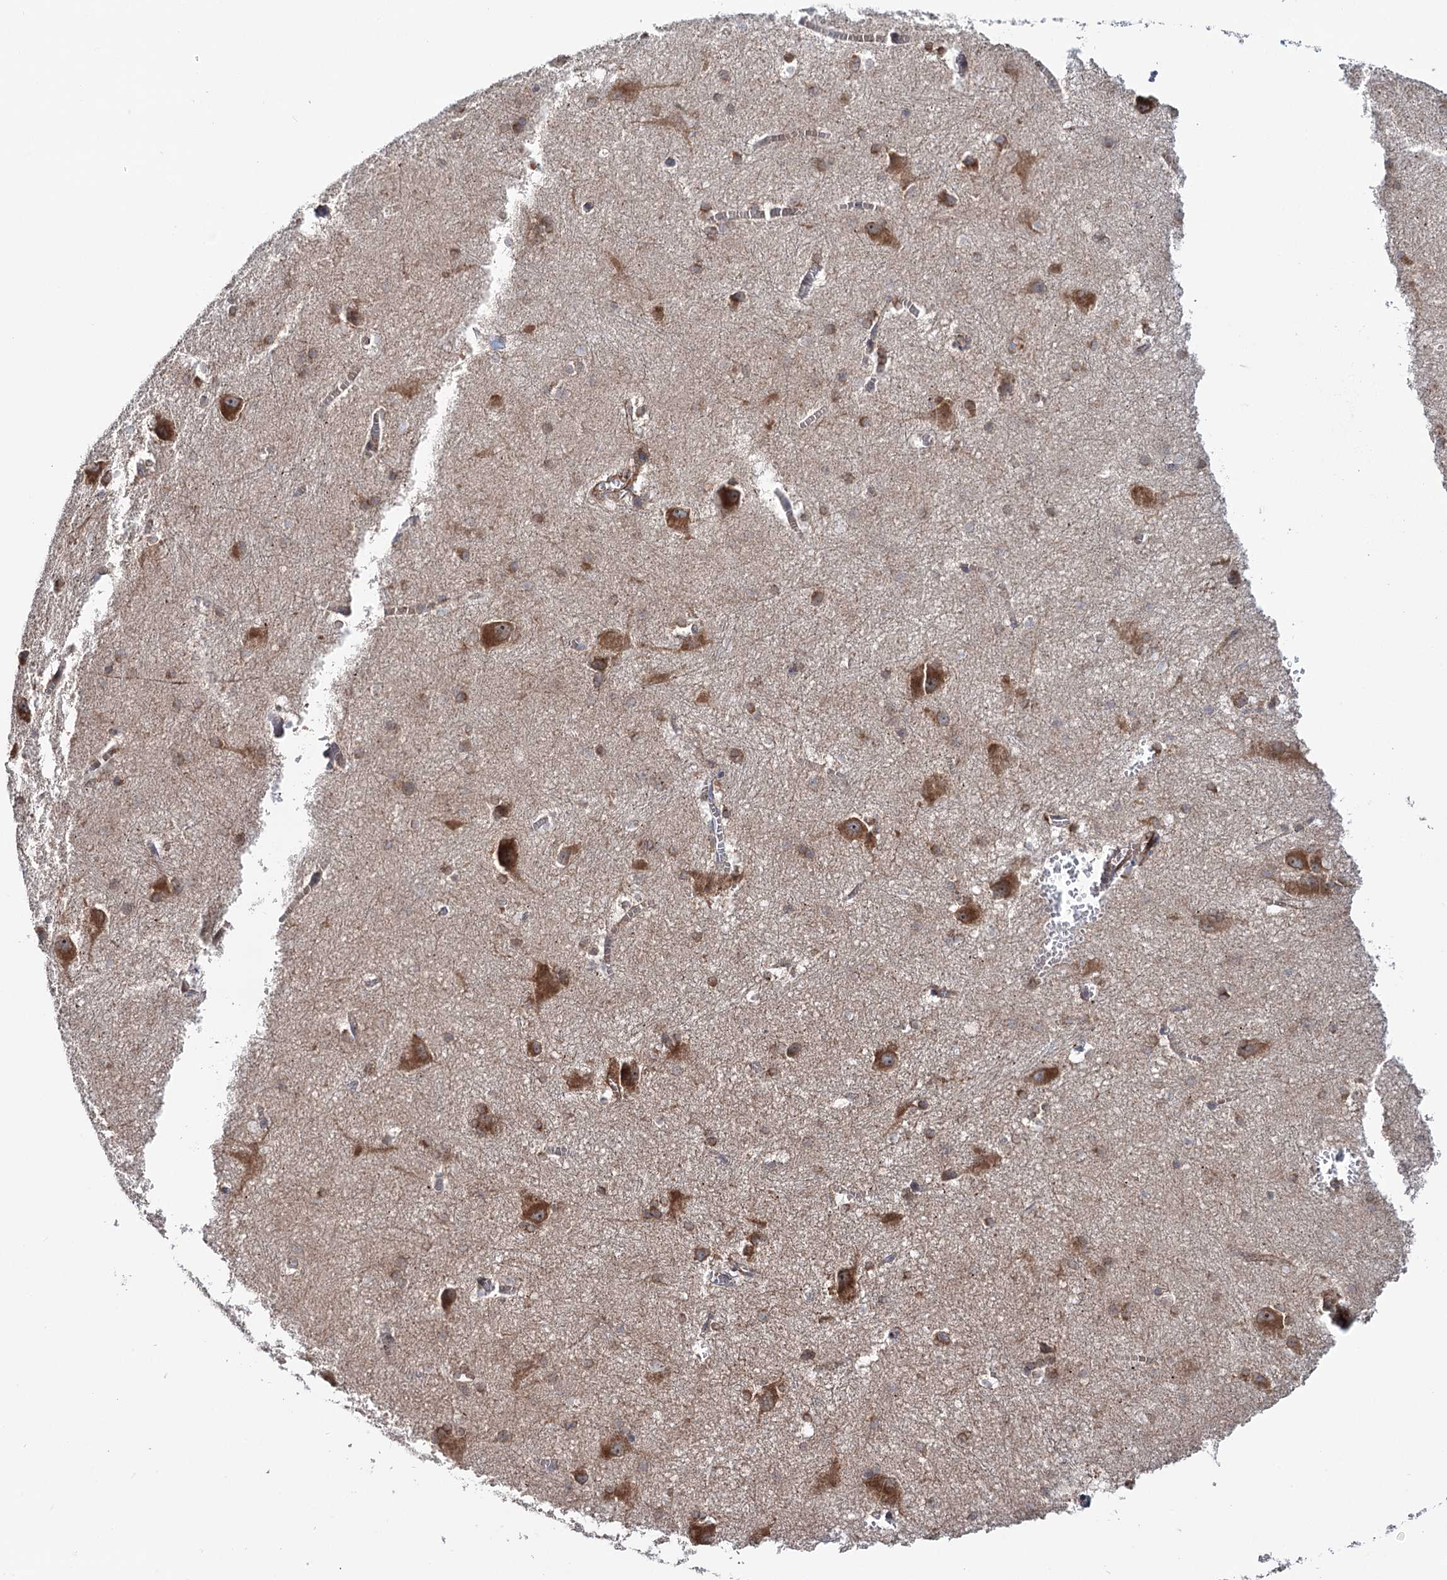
{"staining": {"intensity": "moderate", "quantity": "<25%", "location": "cytoplasmic/membranous"}, "tissue": "caudate", "cell_type": "Glial cells", "image_type": "normal", "snomed": [{"axis": "morphology", "description": "Normal tissue, NOS"}, {"axis": "topography", "description": "Lateral ventricle wall"}], "caption": "Benign caudate demonstrates moderate cytoplasmic/membranous staining in approximately <25% of glial cells, visualized by immunohistochemistry.", "gene": "PTDSS2", "patient": {"sex": "male", "age": 37}}